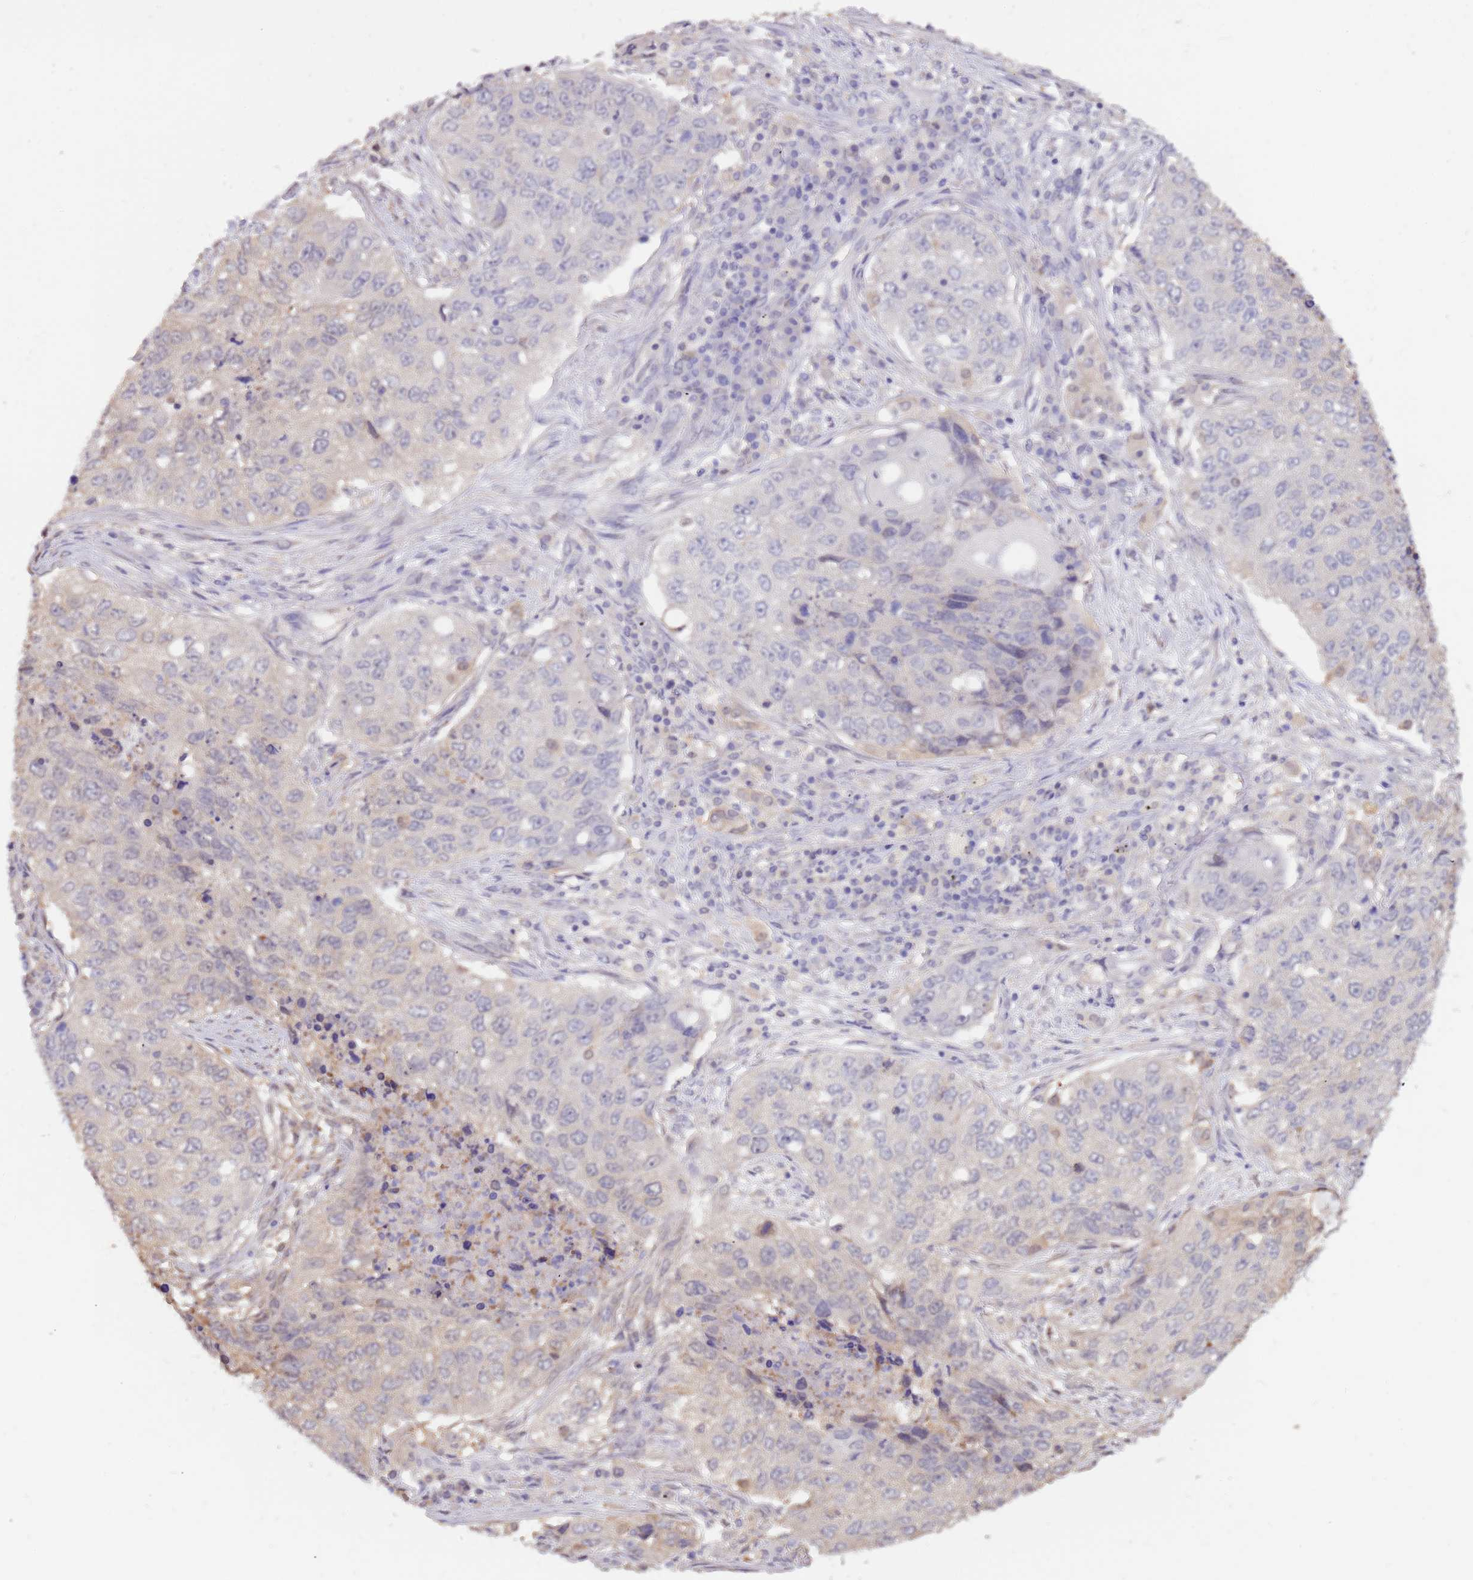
{"staining": {"intensity": "weak", "quantity": "<25%", "location": "cytoplasmic/membranous"}, "tissue": "lung cancer", "cell_type": "Tumor cells", "image_type": "cancer", "snomed": [{"axis": "morphology", "description": "Squamous cell carcinoma, NOS"}, {"axis": "topography", "description": "Lung"}], "caption": "Immunohistochemistry photomicrograph of neoplastic tissue: human lung cancer (squamous cell carcinoma) stained with DAB (3,3'-diaminobenzidine) shows no significant protein staining in tumor cells.", "gene": "AP5S1", "patient": {"sex": "female", "age": 63}}